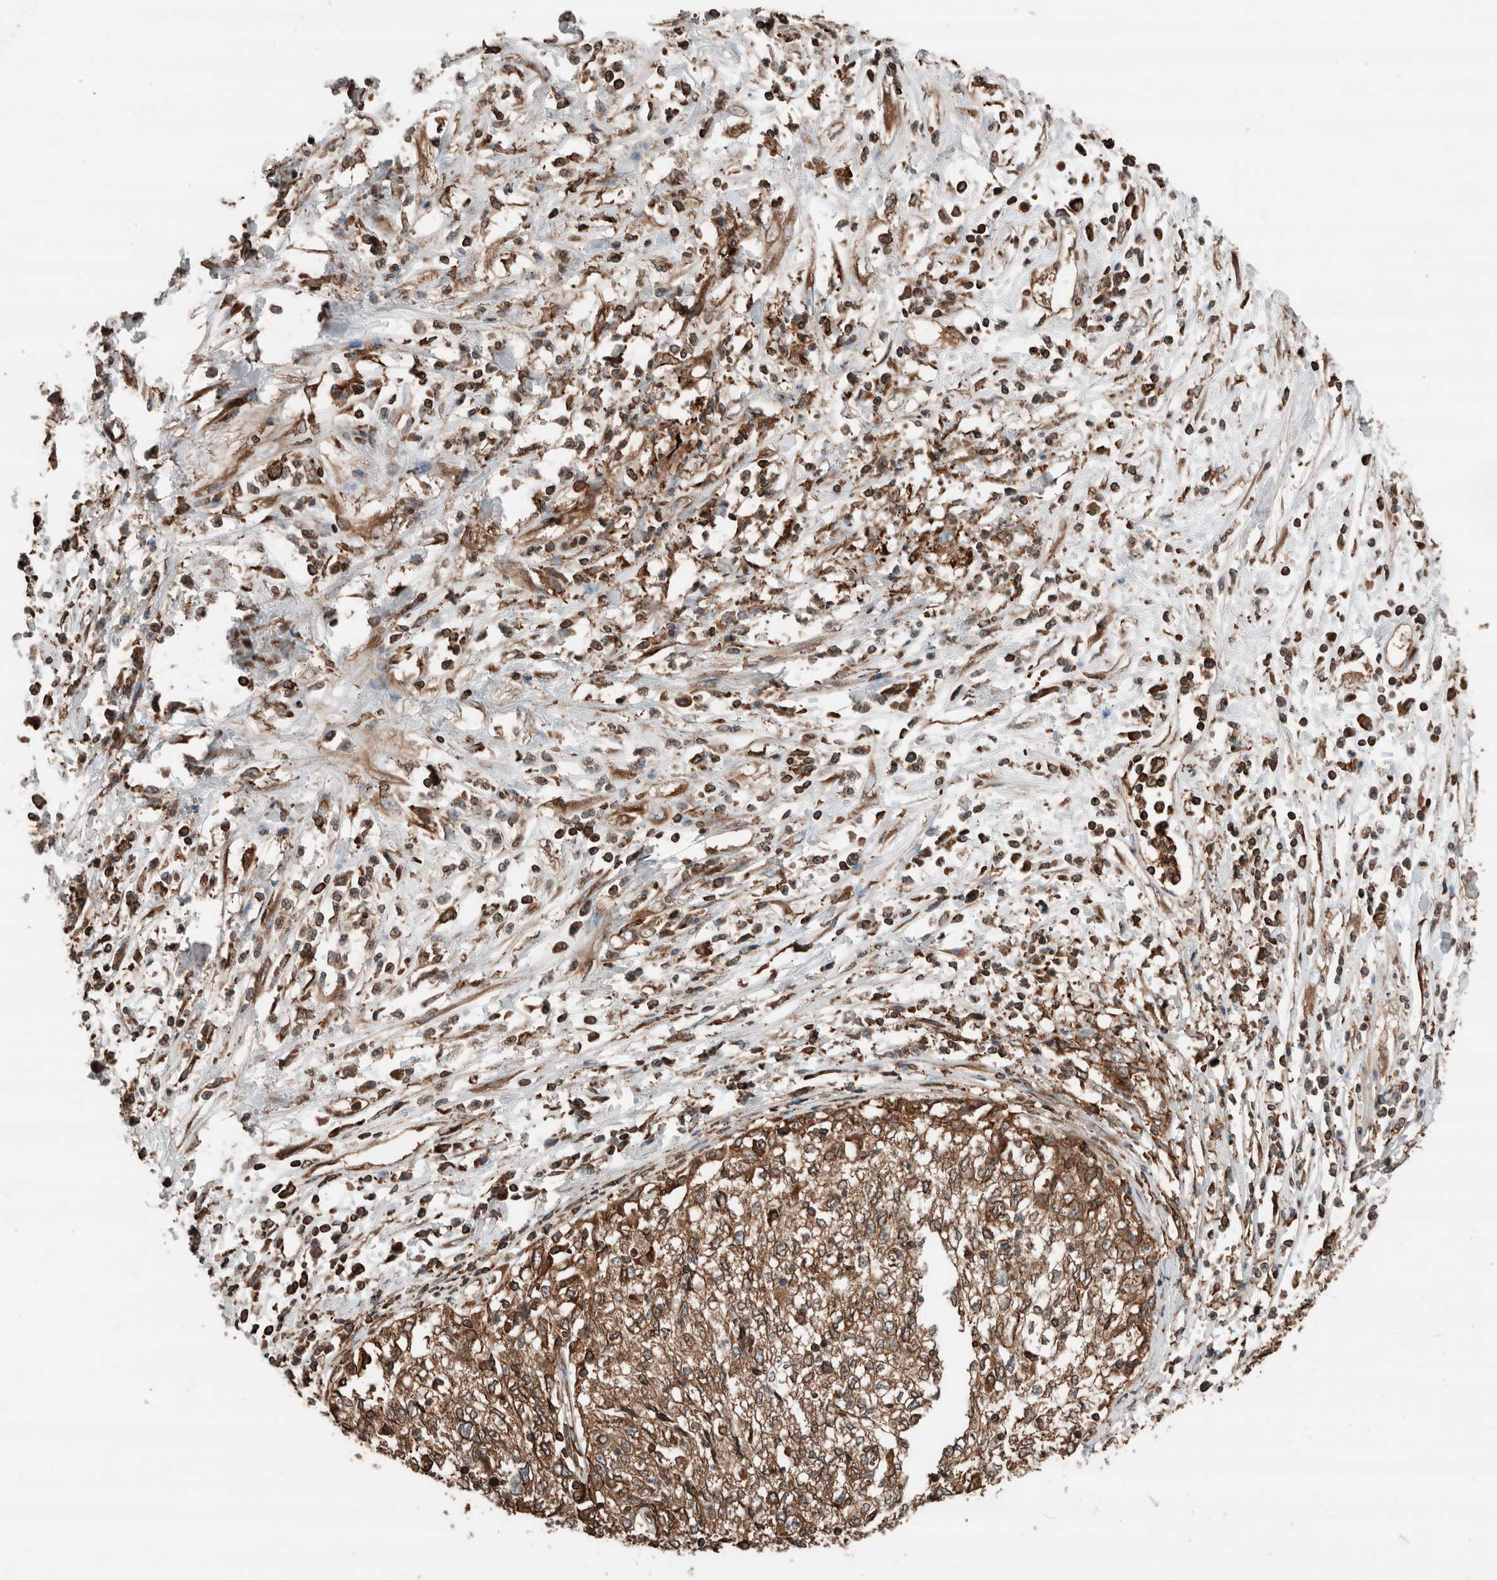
{"staining": {"intensity": "moderate", "quantity": ">75%", "location": "cytoplasmic/membranous"}, "tissue": "cervical cancer", "cell_type": "Tumor cells", "image_type": "cancer", "snomed": [{"axis": "morphology", "description": "Squamous cell carcinoma, NOS"}, {"axis": "topography", "description": "Cervix"}], "caption": "Immunohistochemistry (IHC) micrograph of neoplastic tissue: squamous cell carcinoma (cervical) stained using IHC exhibits medium levels of moderate protein expression localized specifically in the cytoplasmic/membranous of tumor cells, appearing as a cytoplasmic/membranous brown color.", "gene": "ERAP2", "patient": {"sex": "female", "age": 57}}